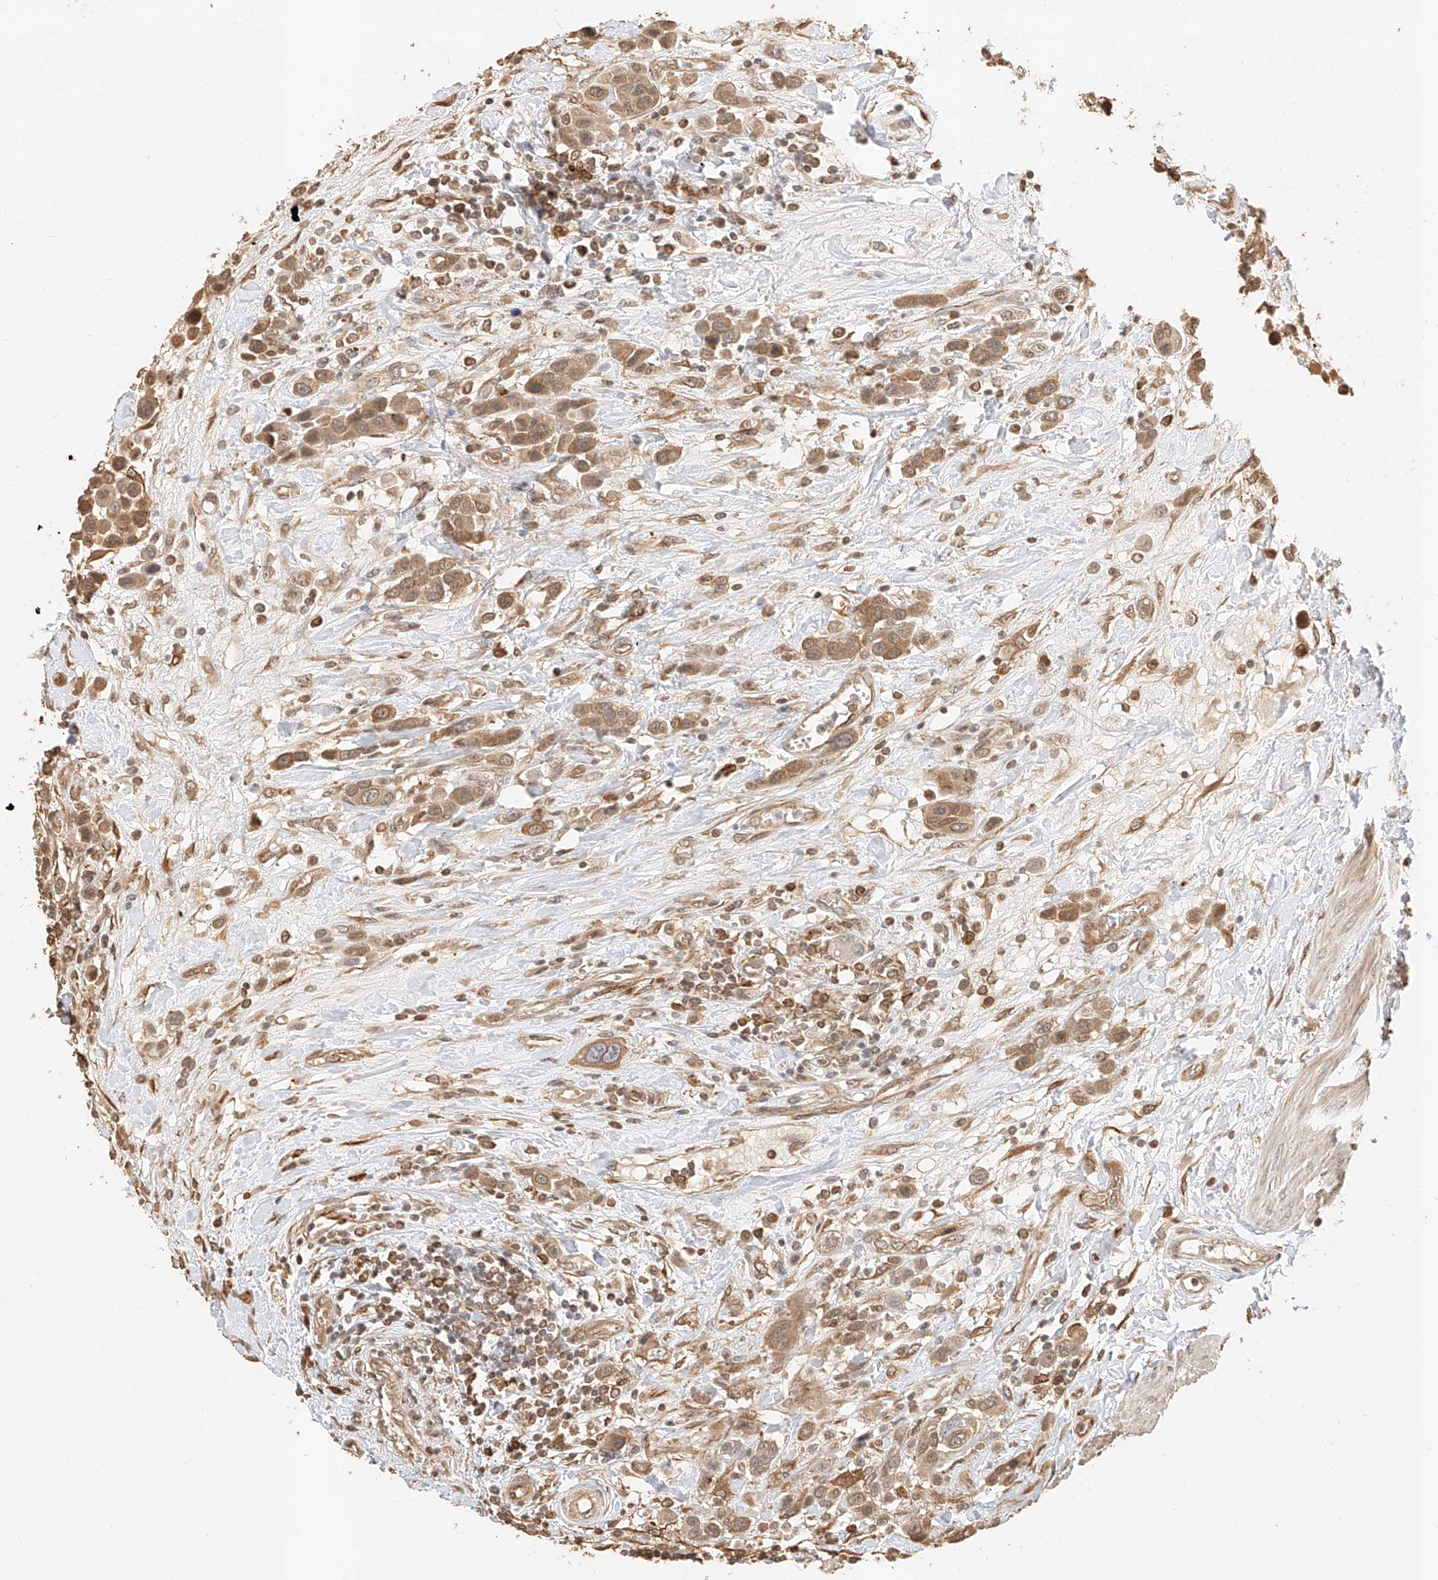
{"staining": {"intensity": "moderate", "quantity": ">75%", "location": "cytoplasmic/membranous"}, "tissue": "urothelial cancer", "cell_type": "Tumor cells", "image_type": "cancer", "snomed": [{"axis": "morphology", "description": "Urothelial carcinoma, High grade"}, {"axis": "topography", "description": "Urinary bladder"}], "caption": "Tumor cells display medium levels of moderate cytoplasmic/membranous expression in approximately >75% of cells in human urothelial cancer.", "gene": "NAP1L1", "patient": {"sex": "male", "age": 50}}